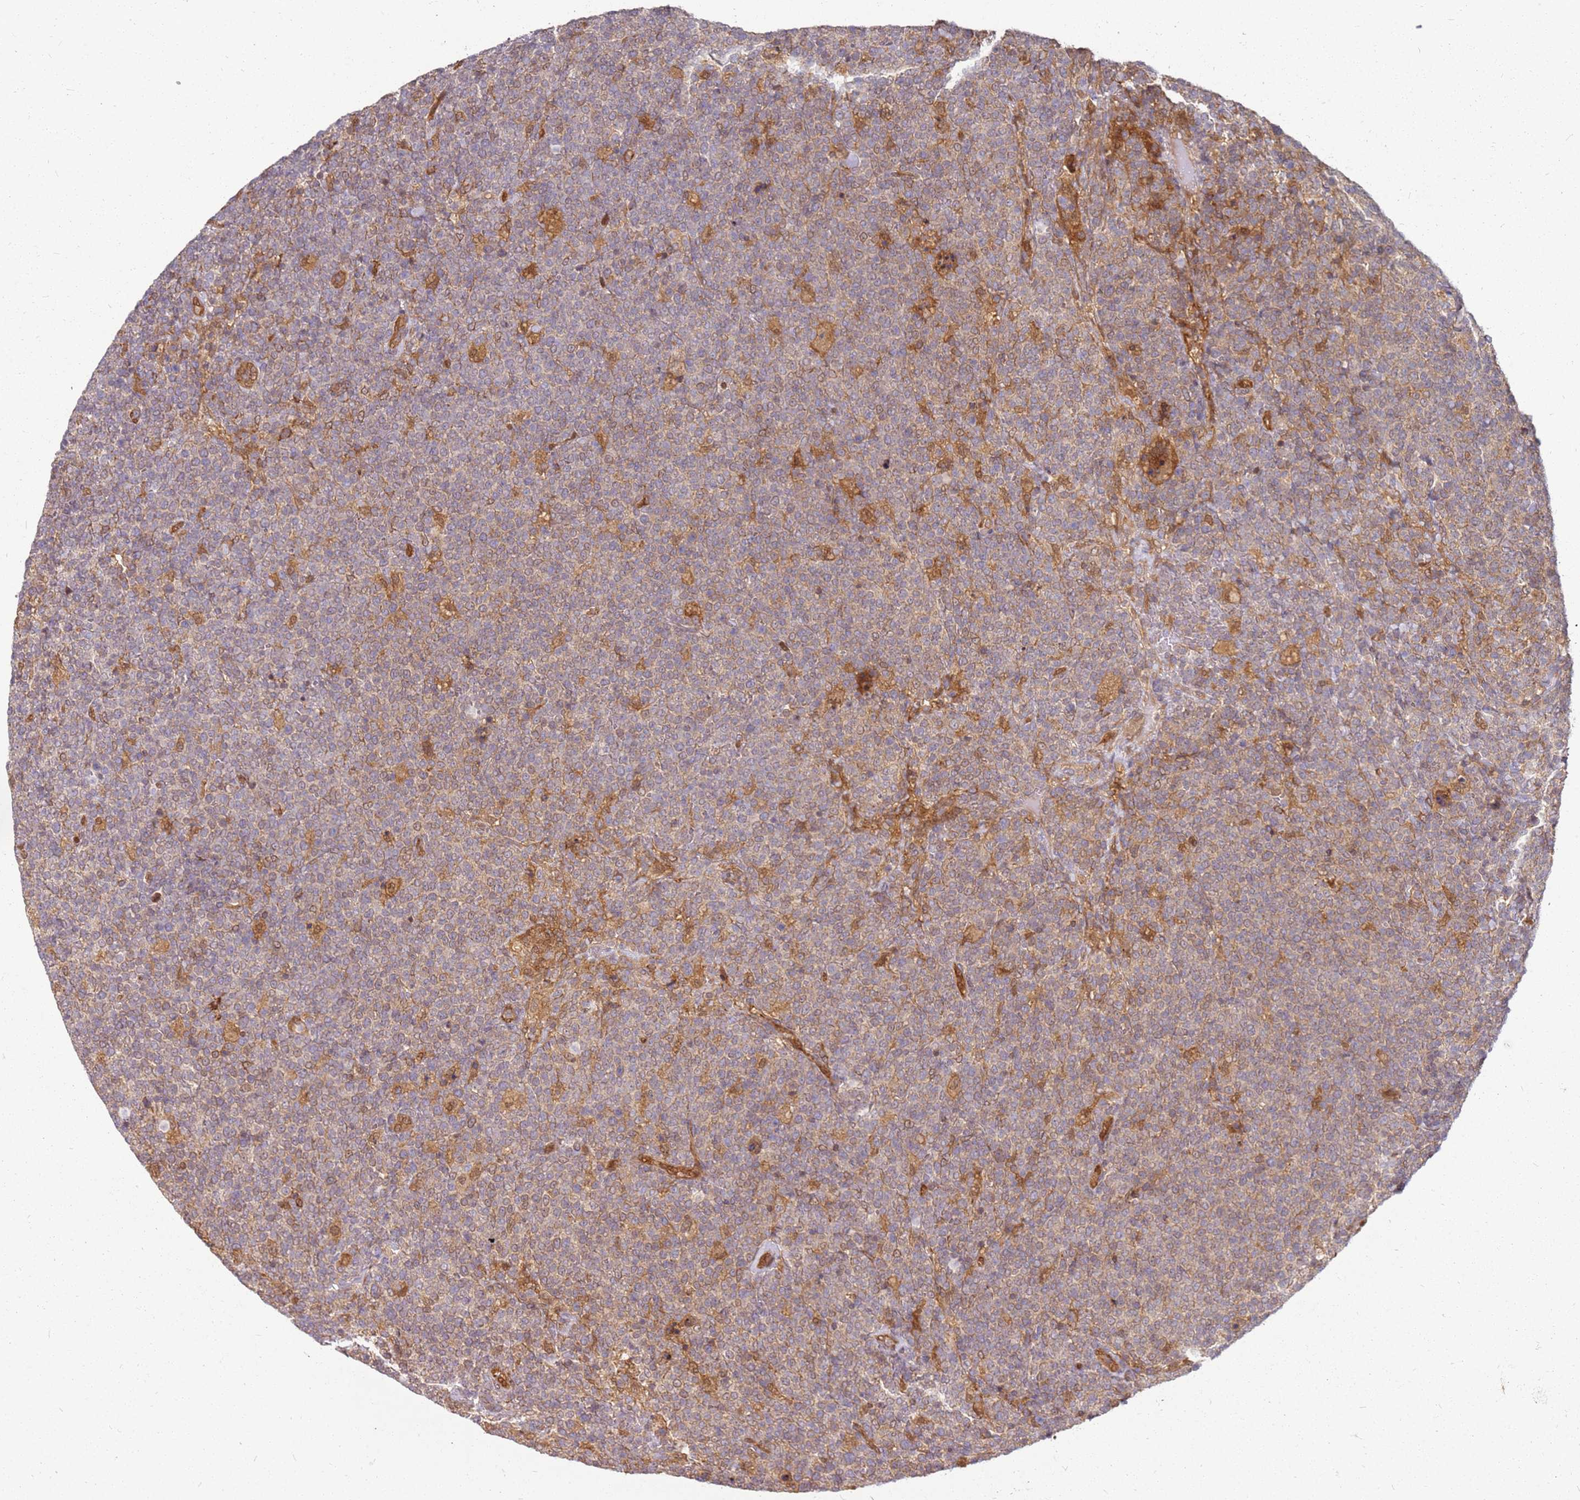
{"staining": {"intensity": "weak", "quantity": ">75%", "location": "cytoplasmic/membranous"}, "tissue": "lymphoma", "cell_type": "Tumor cells", "image_type": "cancer", "snomed": [{"axis": "morphology", "description": "Malignant lymphoma, non-Hodgkin's type, High grade"}, {"axis": "topography", "description": "Lymph node"}], "caption": "Protein expression analysis of lymphoma displays weak cytoplasmic/membranous staining in approximately >75% of tumor cells.", "gene": "NUDT14", "patient": {"sex": "male", "age": 61}}